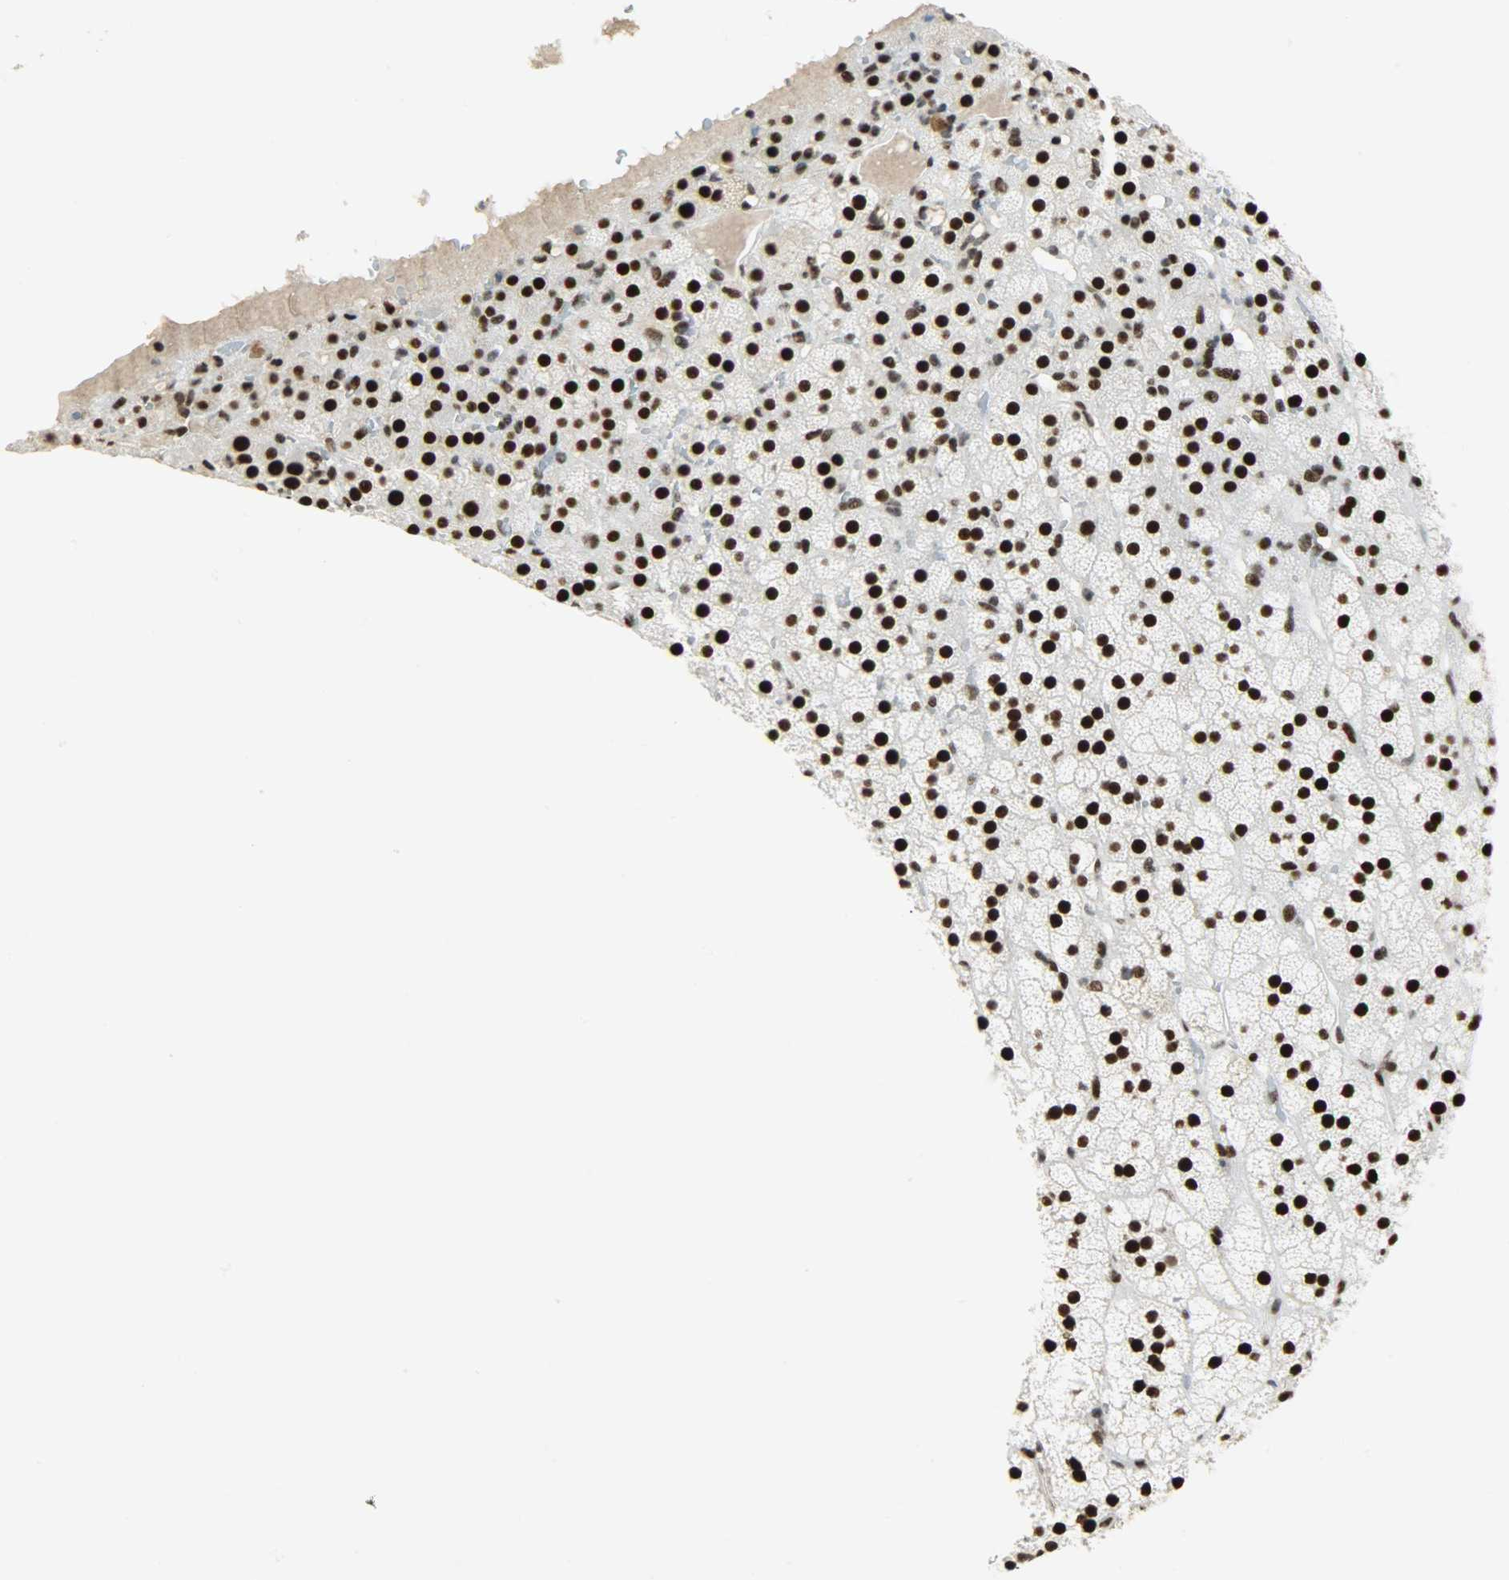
{"staining": {"intensity": "strong", "quantity": ">75%", "location": "nuclear"}, "tissue": "adrenal gland", "cell_type": "Glandular cells", "image_type": "normal", "snomed": [{"axis": "morphology", "description": "Normal tissue, NOS"}, {"axis": "topography", "description": "Adrenal gland"}], "caption": "High-magnification brightfield microscopy of normal adrenal gland stained with DAB (3,3'-diaminobenzidine) (brown) and counterstained with hematoxylin (blue). glandular cells exhibit strong nuclear expression is appreciated in about>75% of cells. Ihc stains the protein in brown and the nuclei are stained blue.", "gene": "SSB", "patient": {"sex": "male", "age": 35}}